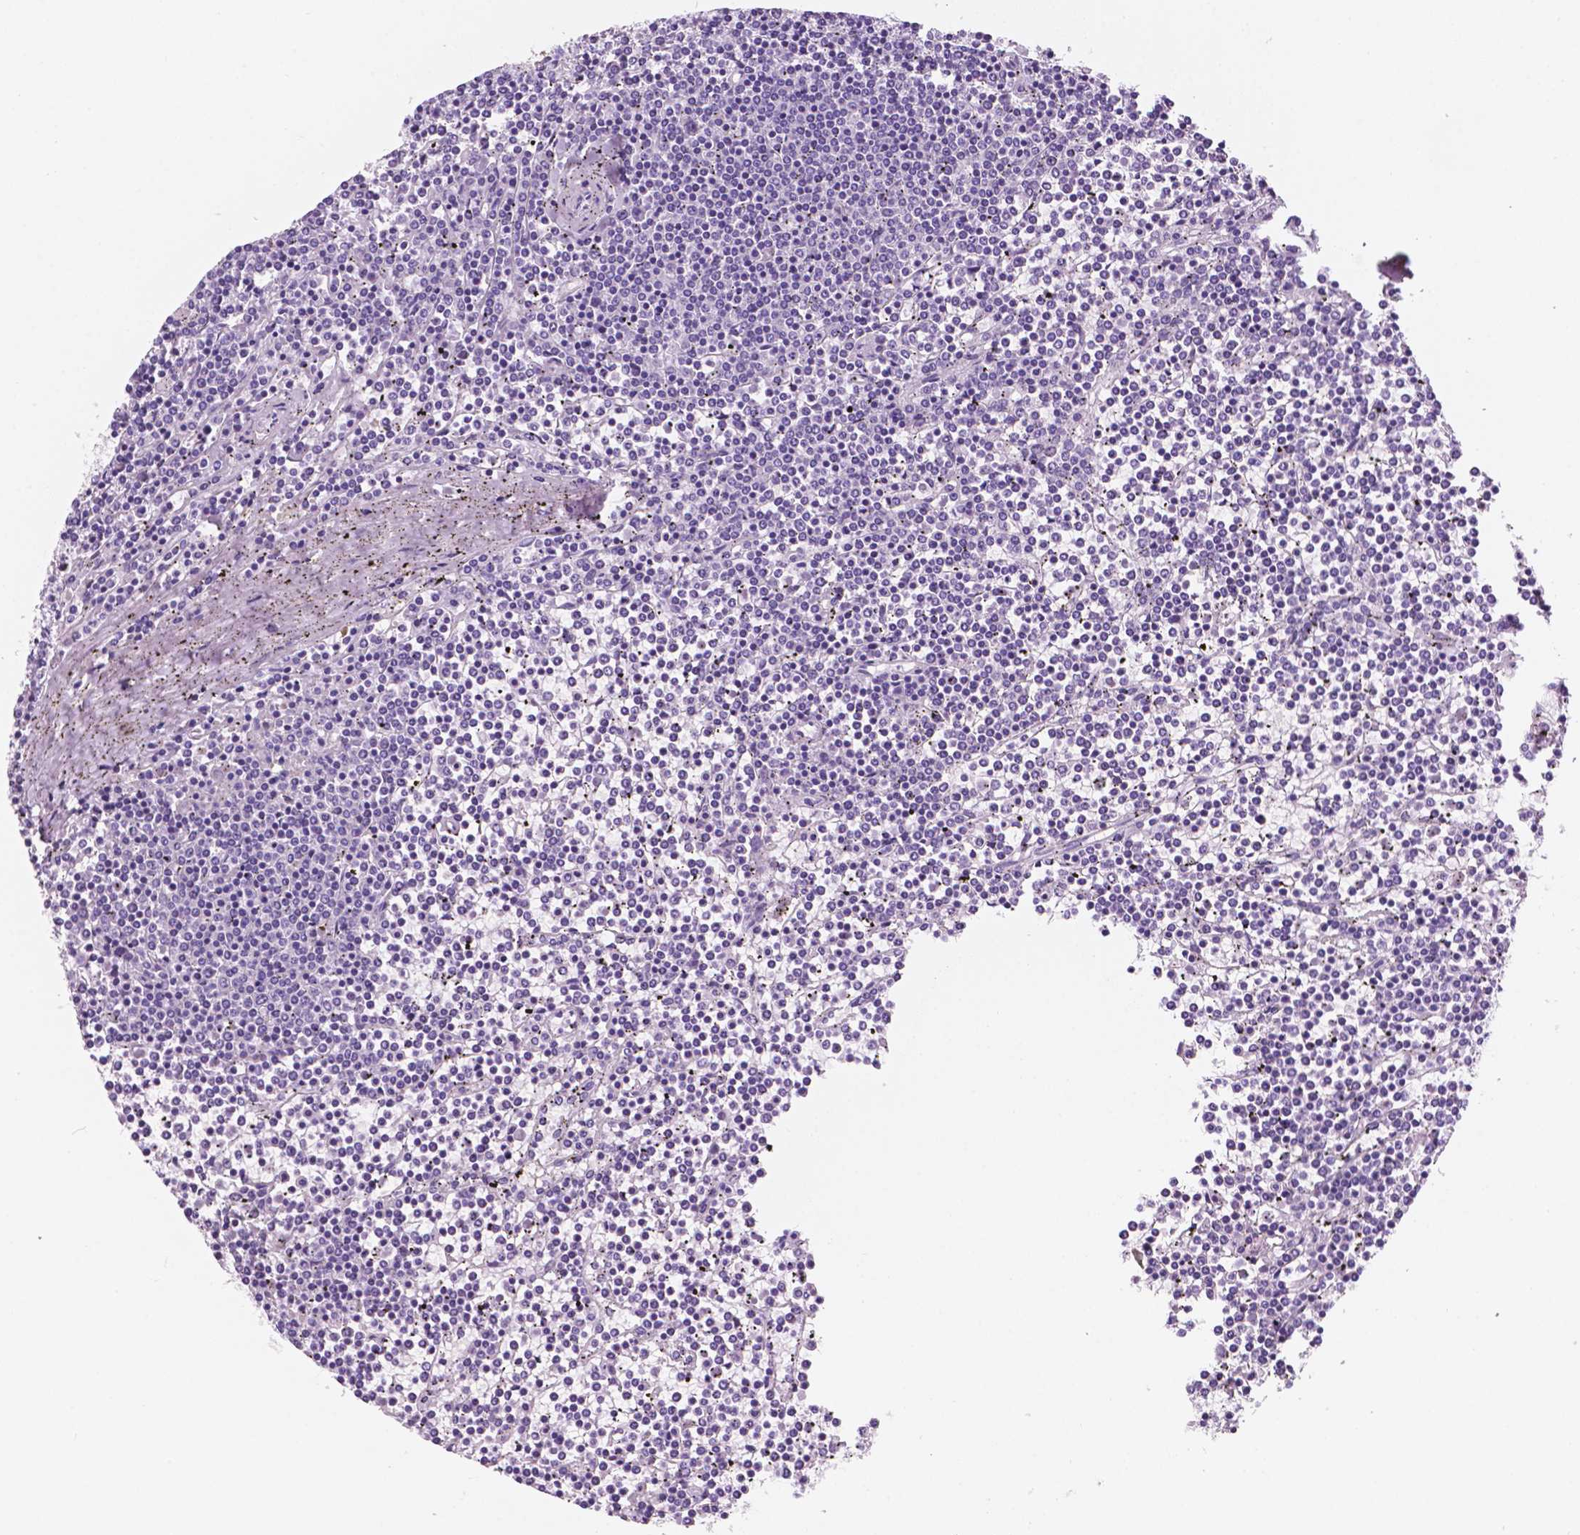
{"staining": {"intensity": "negative", "quantity": "none", "location": "none"}, "tissue": "lymphoma", "cell_type": "Tumor cells", "image_type": "cancer", "snomed": [{"axis": "morphology", "description": "Malignant lymphoma, non-Hodgkin's type, Low grade"}, {"axis": "topography", "description": "Spleen"}], "caption": "IHC histopathology image of neoplastic tissue: low-grade malignant lymphoma, non-Hodgkin's type stained with DAB (3,3'-diaminobenzidine) reveals no significant protein staining in tumor cells.", "gene": "PPL", "patient": {"sex": "female", "age": 19}}